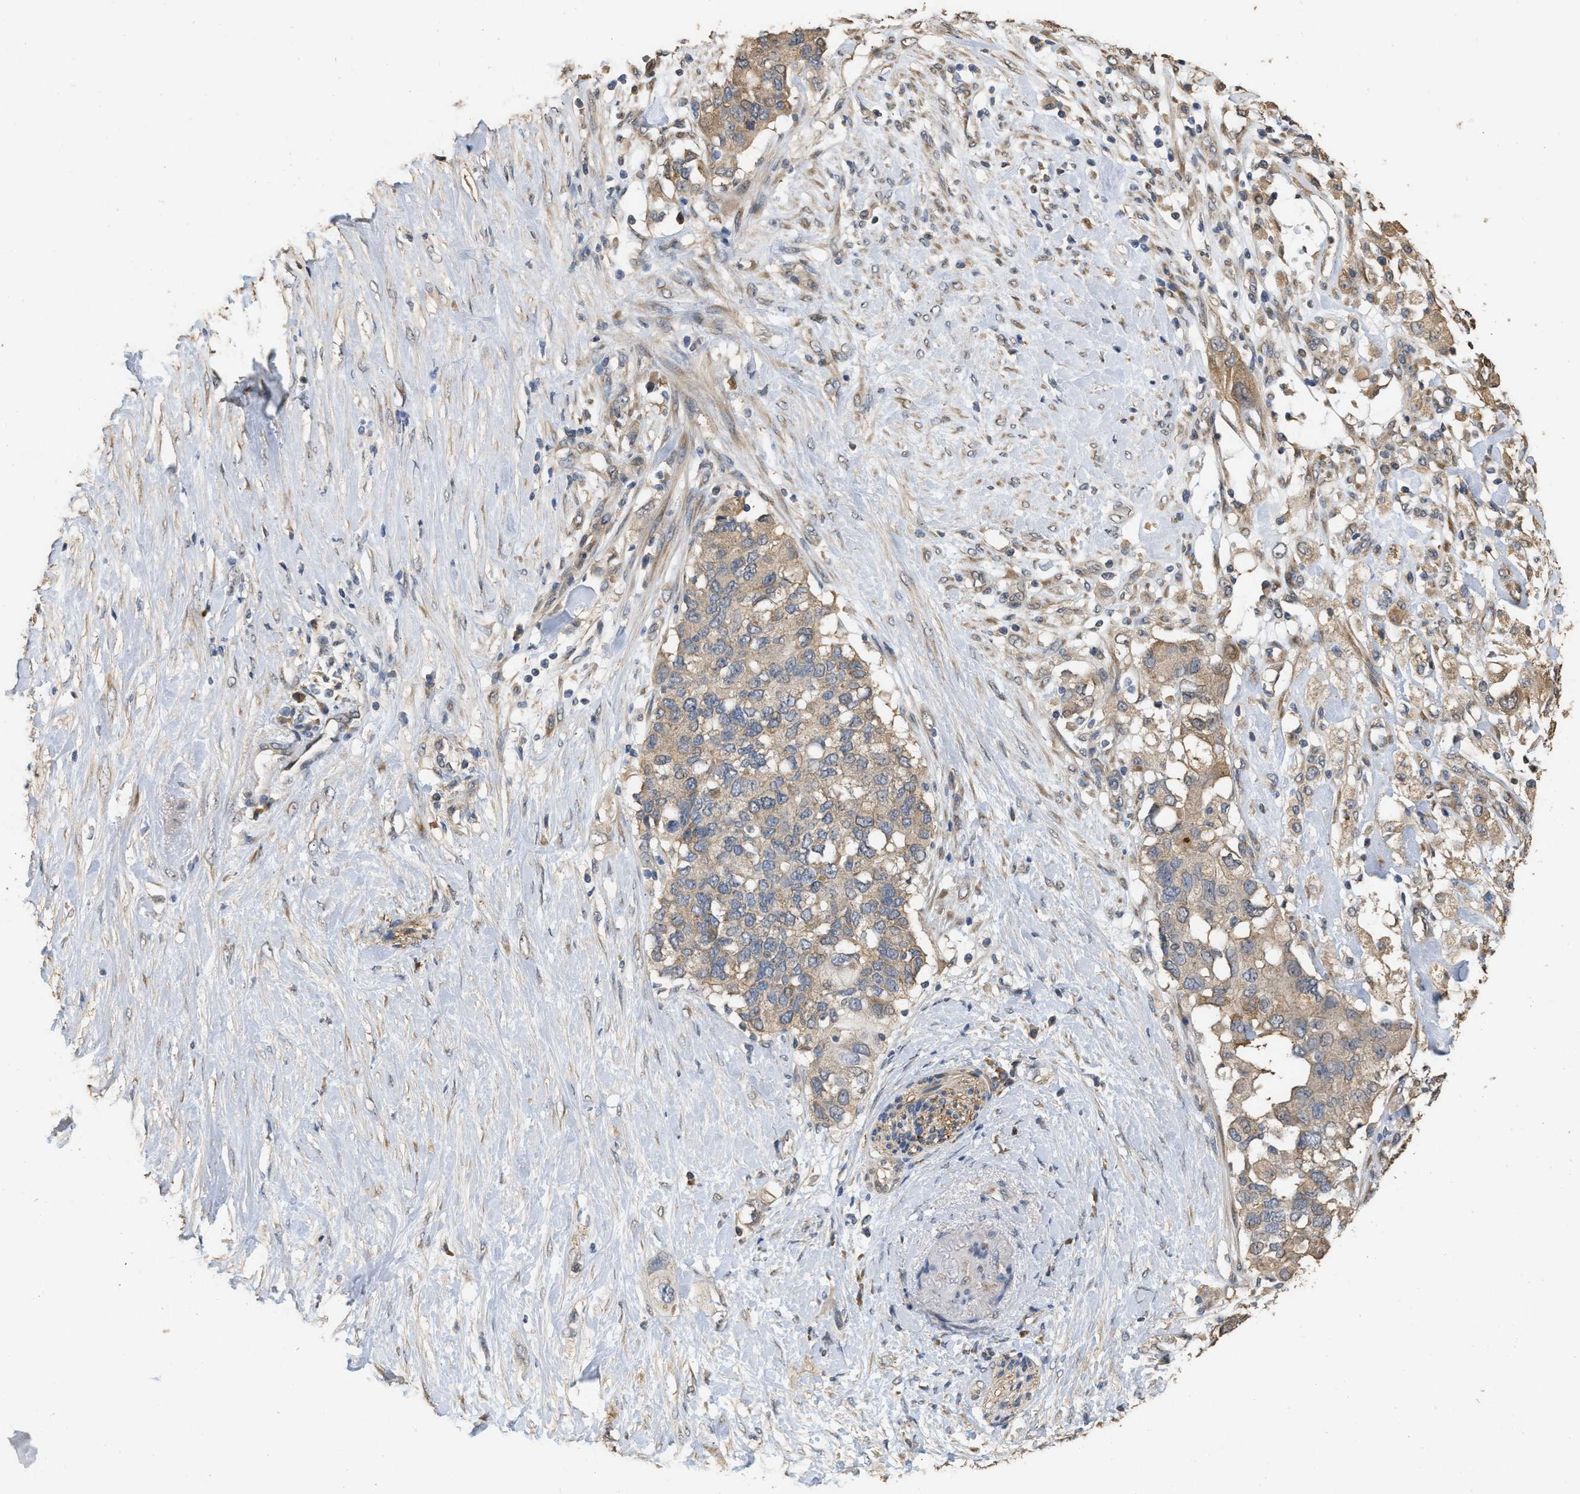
{"staining": {"intensity": "moderate", "quantity": ">75%", "location": "cytoplasmic/membranous"}, "tissue": "pancreatic cancer", "cell_type": "Tumor cells", "image_type": "cancer", "snomed": [{"axis": "morphology", "description": "Adenocarcinoma, NOS"}, {"axis": "topography", "description": "Pancreas"}], "caption": "Immunohistochemical staining of adenocarcinoma (pancreatic) exhibits medium levels of moderate cytoplasmic/membranous positivity in approximately >75% of tumor cells.", "gene": "NCS1", "patient": {"sex": "female", "age": 56}}